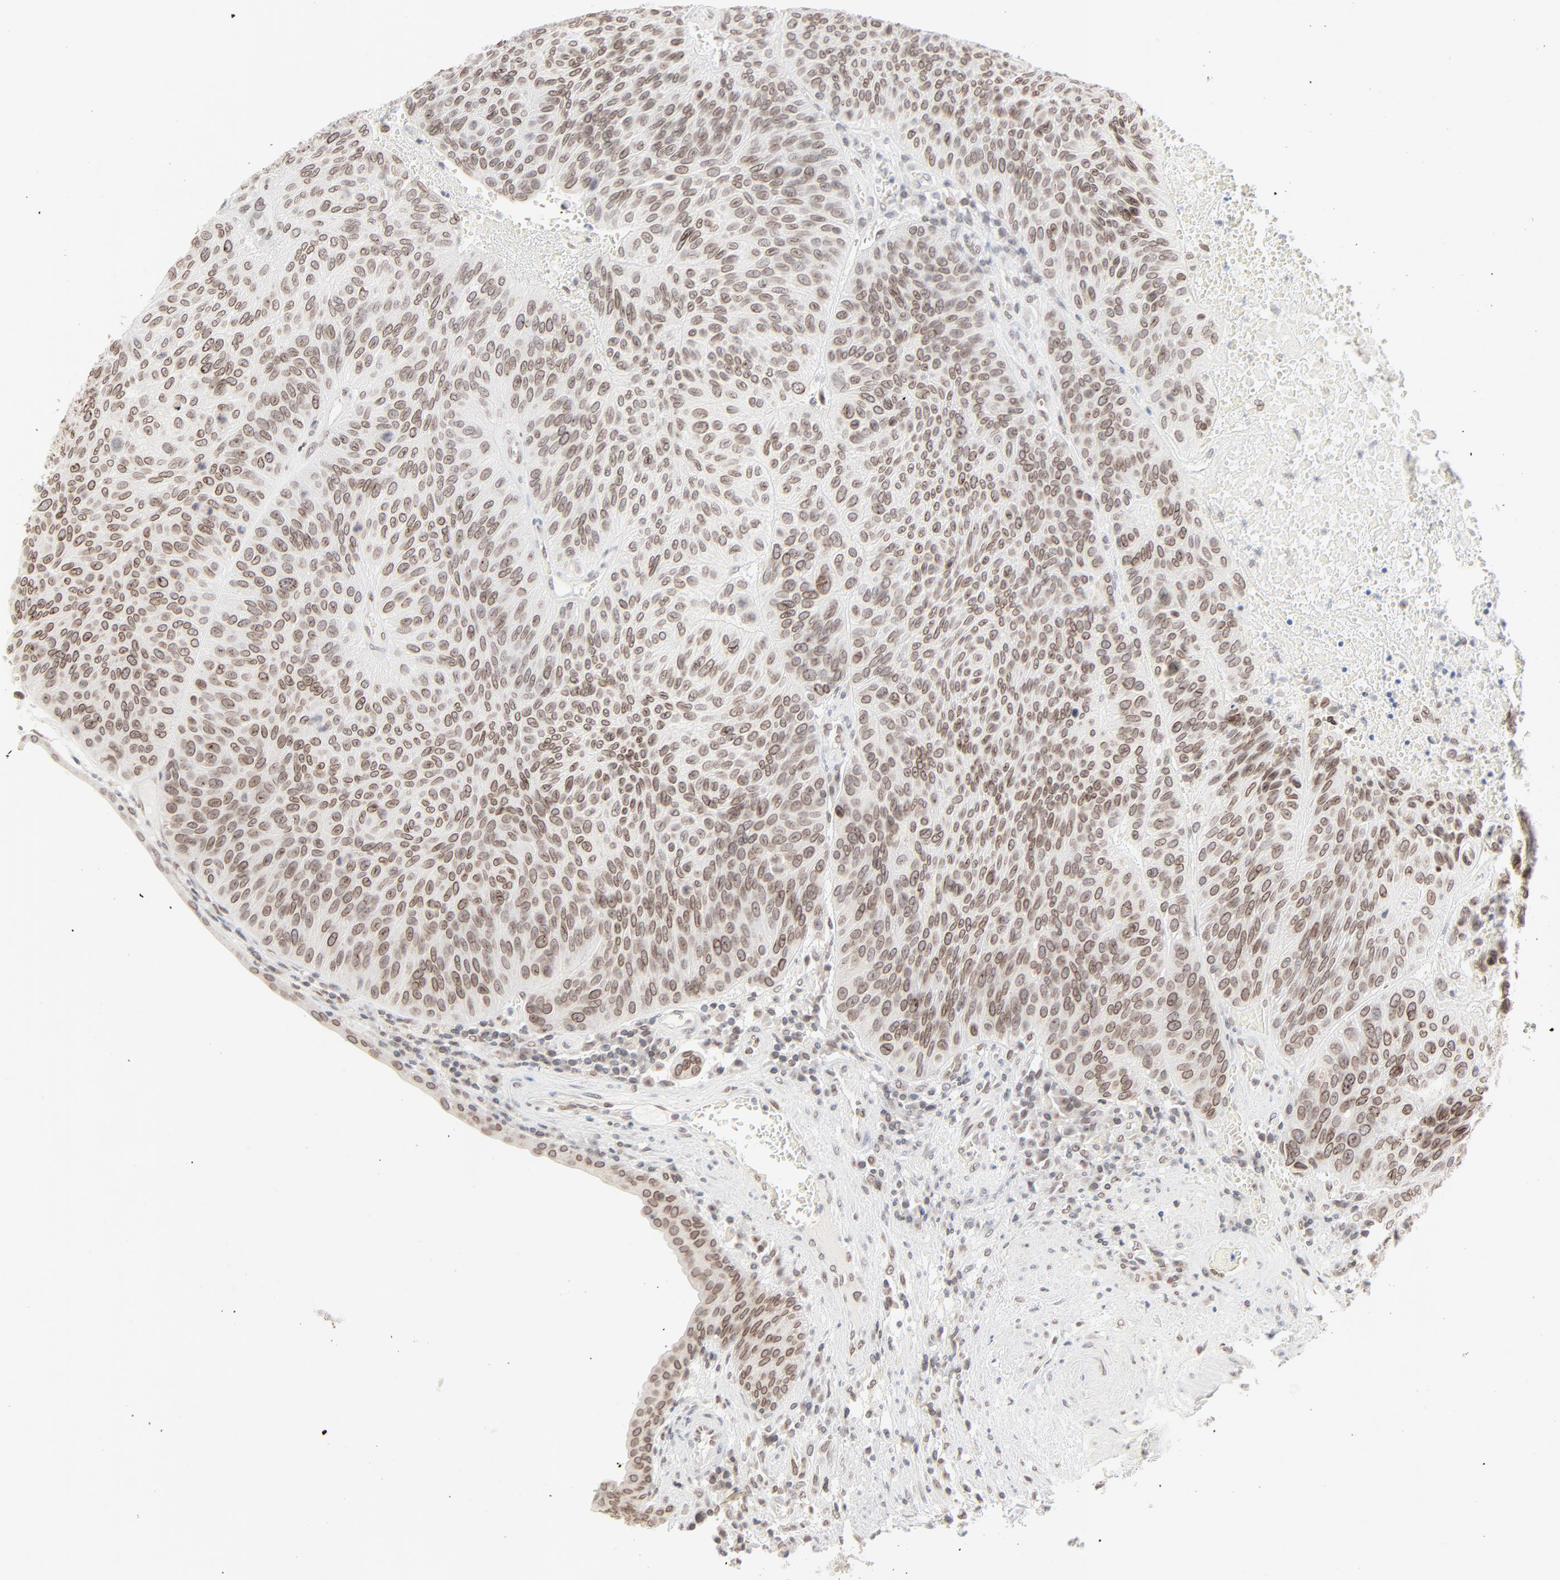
{"staining": {"intensity": "moderate", "quantity": ">75%", "location": "cytoplasmic/membranous,nuclear"}, "tissue": "urothelial cancer", "cell_type": "Tumor cells", "image_type": "cancer", "snomed": [{"axis": "morphology", "description": "Urothelial carcinoma, High grade"}, {"axis": "topography", "description": "Urinary bladder"}], "caption": "Human urothelial cancer stained for a protein (brown) shows moderate cytoplasmic/membranous and nuclear positive staining in about >75% of tumor cells.", "gene": "MAD1L1", "patient": {"sex": "male", "age": 66}}